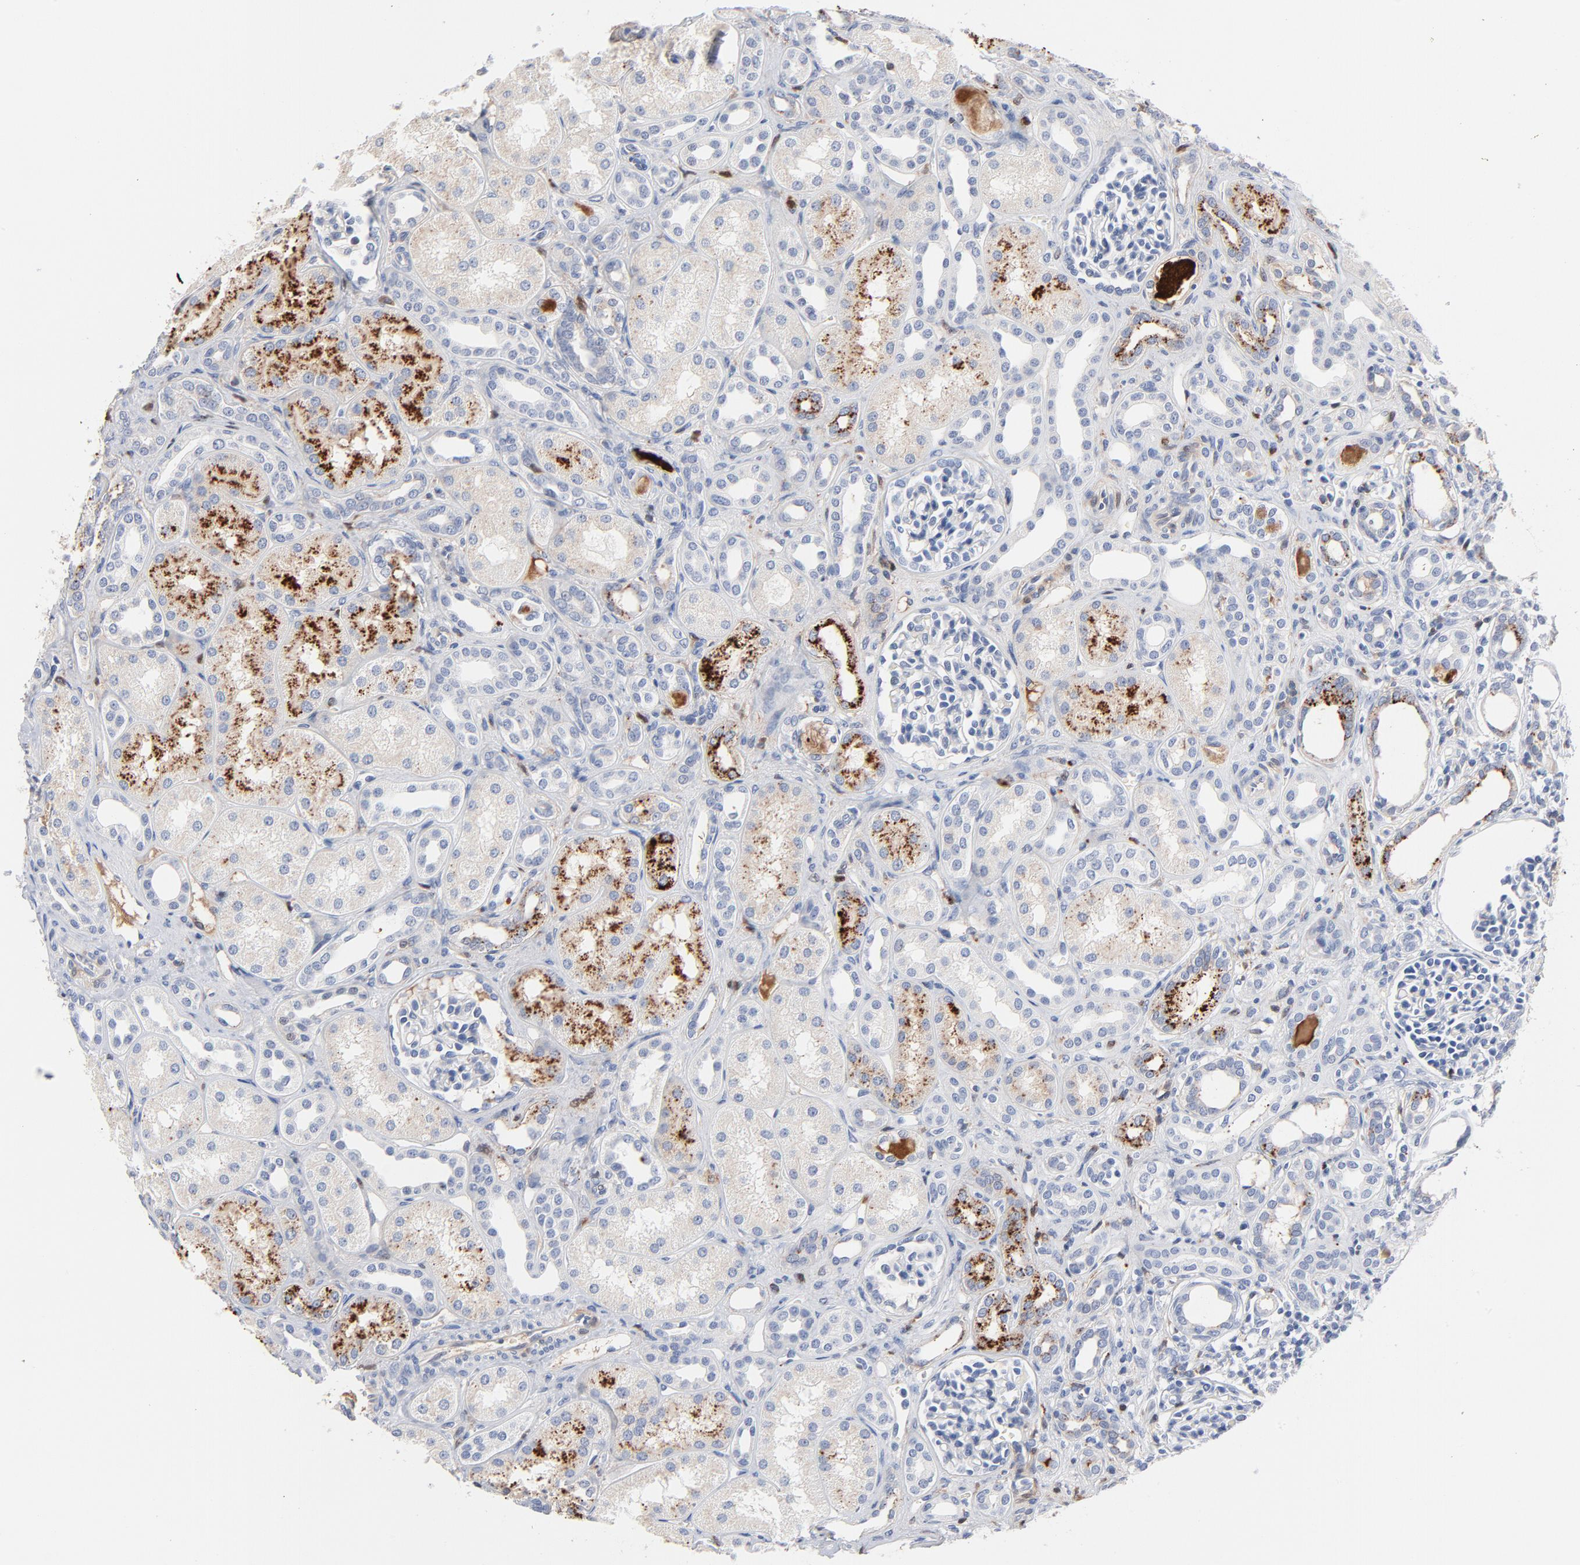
{"staining": {"intensity": "negative", "quantity": "none", "location": "none"}, "tissue": "kidney", "cell_type": "Cells in glomeruli", "image_type": "normal", "snomed": [{"axis": "morphology", "description": "Normal tissue, NOS"}, {"axis": "topography", "description": "Kidney"}], "caption": "Cells in glomeruli are negative for protein expression in benign human kidney. The staining was performed using DAB to visualize the protein expression in brown, while the nuclei were stained in blue with hematoxylin (Magnification: 20x).", "gene": "SERPINA4", "patient": {"sex": "male", "age": 7}}